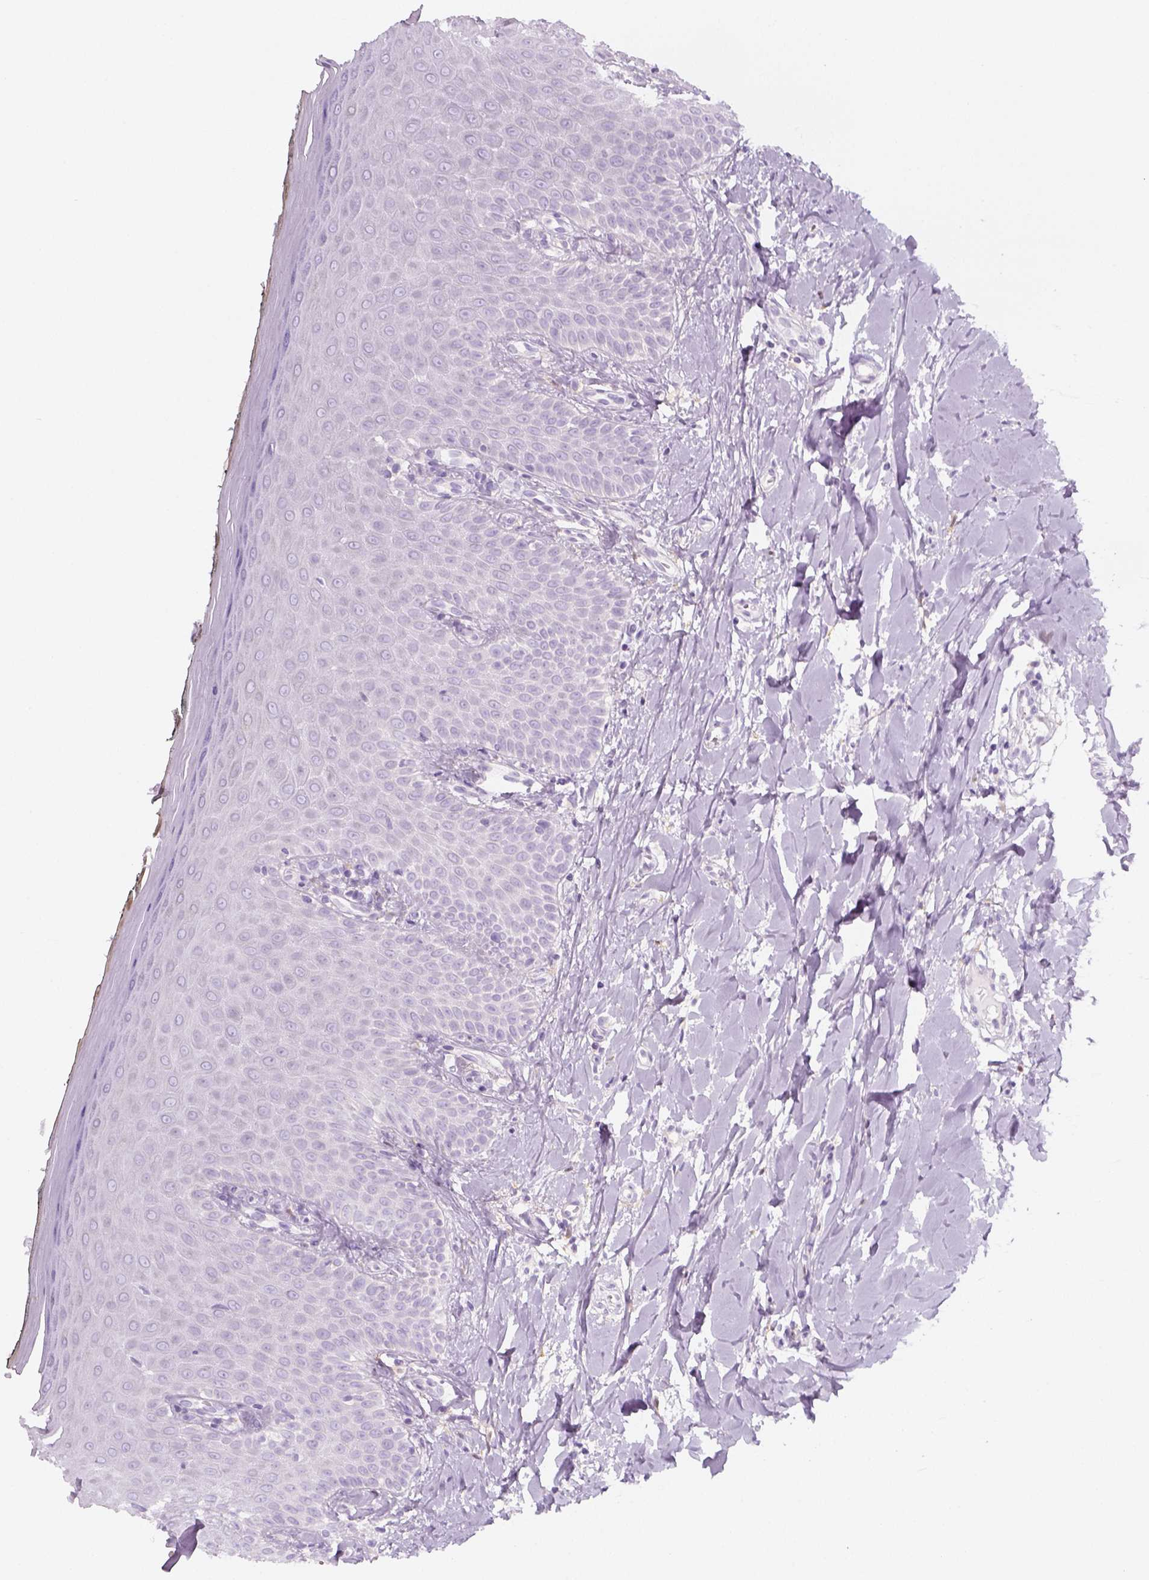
{"staining": {"intensity": "negative", "quantity": "none", "location": "none"}, "tissue": "oral mucosa", "cell_type": "Squamous epithelial cells", "image_type": "normal", "snomed": [{"axis": "morphology", "description": "Normal tissue, NOS"}, {"axis": "topography", "description": "Oral tissue"}], "caption": "Immunohistochemistry (IHC) photomicrograph of unremarkable oral mucosa stained for a protein (brown), which shows no positivity in squamous epithelial cells.", "gene": "AWAT2", "patient": {"sex": "female", "age": 43}}